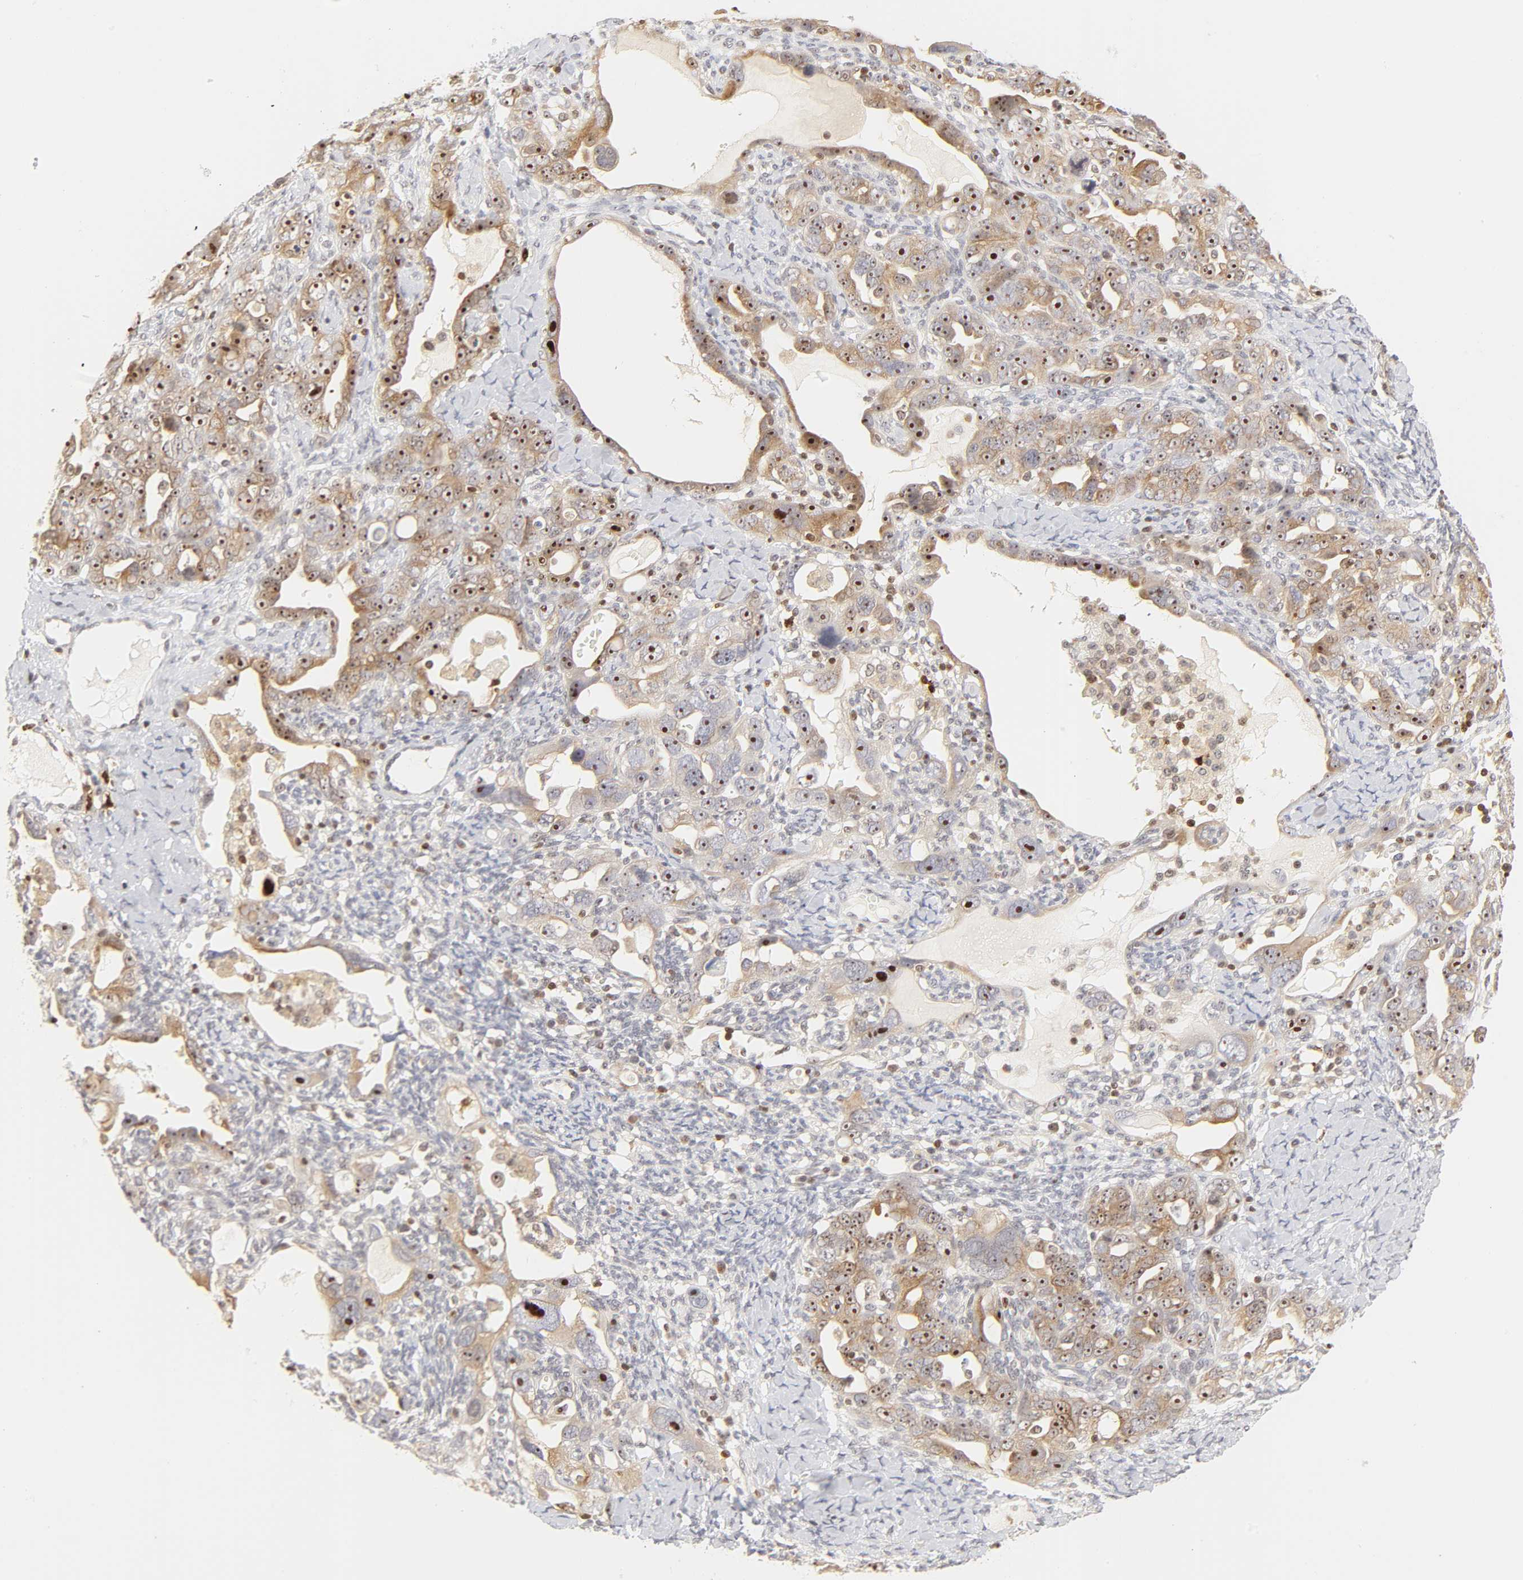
{"staining": {"intensity": "moderate", "quantity": "25%-75%", "location": "cytoplasmic/membranous,nuclear"}, "tissue": "ovarian cancer", "cell_type": "Tumor cells", "image_type": "cancer", "snomed": [{"axis": "morphology", "description": "Cystadenocarcinoma, serous, NOS"}, {"axis": "topography", "description": "Ovary"}], "caption": "Brown immunohistochemical staining in ovarian serous cystadenocarcinoma reveals moderate cytoplasmic/membranous and nuclear expression in approximately 25%-75% of tumor cells.", "gene": "KIF2A", "patient": {"sex": "female", "age": 66}}